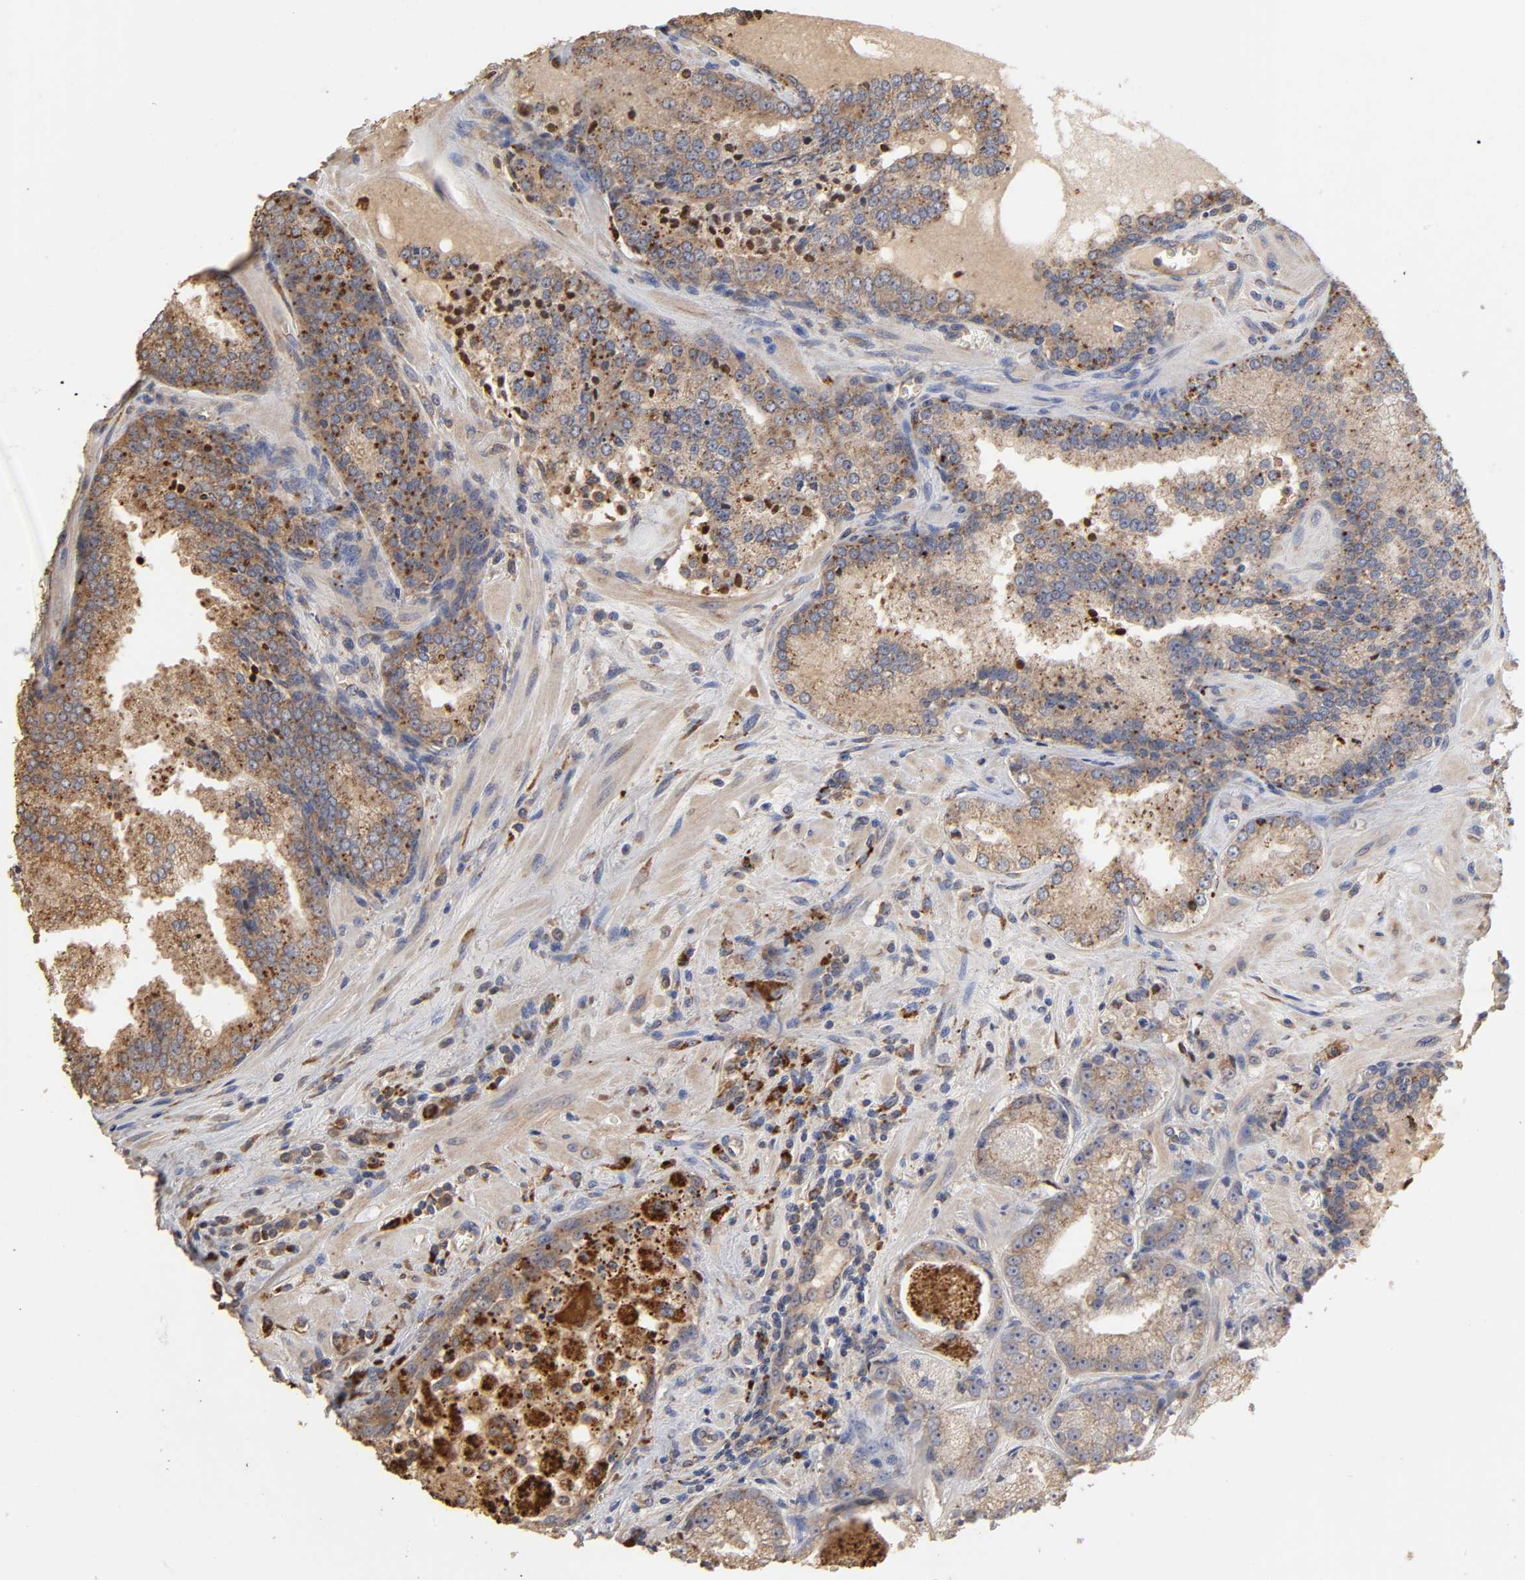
{"staining": {"intensity": "moderate", "quantity": ">75%", "location": "cytoplasmic/membranous"}, "tissue": "prostate cancer", "cell_type": "Tumor cells", "image_type": "cancer", "snomed": [{"axis": "morphology", "description": "Adenocarcinoma, Low grade"}, {"axis": "topography", "description": "Prostate"}], "caption": "A brown stain shows moderate cytoplasmic/membranous expression of a protein in prostate cancer tumor cells. (Stains: DAB in brown, nuclei in blue, Microscopy: brightfield microscopy at high magnification).", "gene": "EIF4G2", "patient": {"sex": "male", "age": 60}}